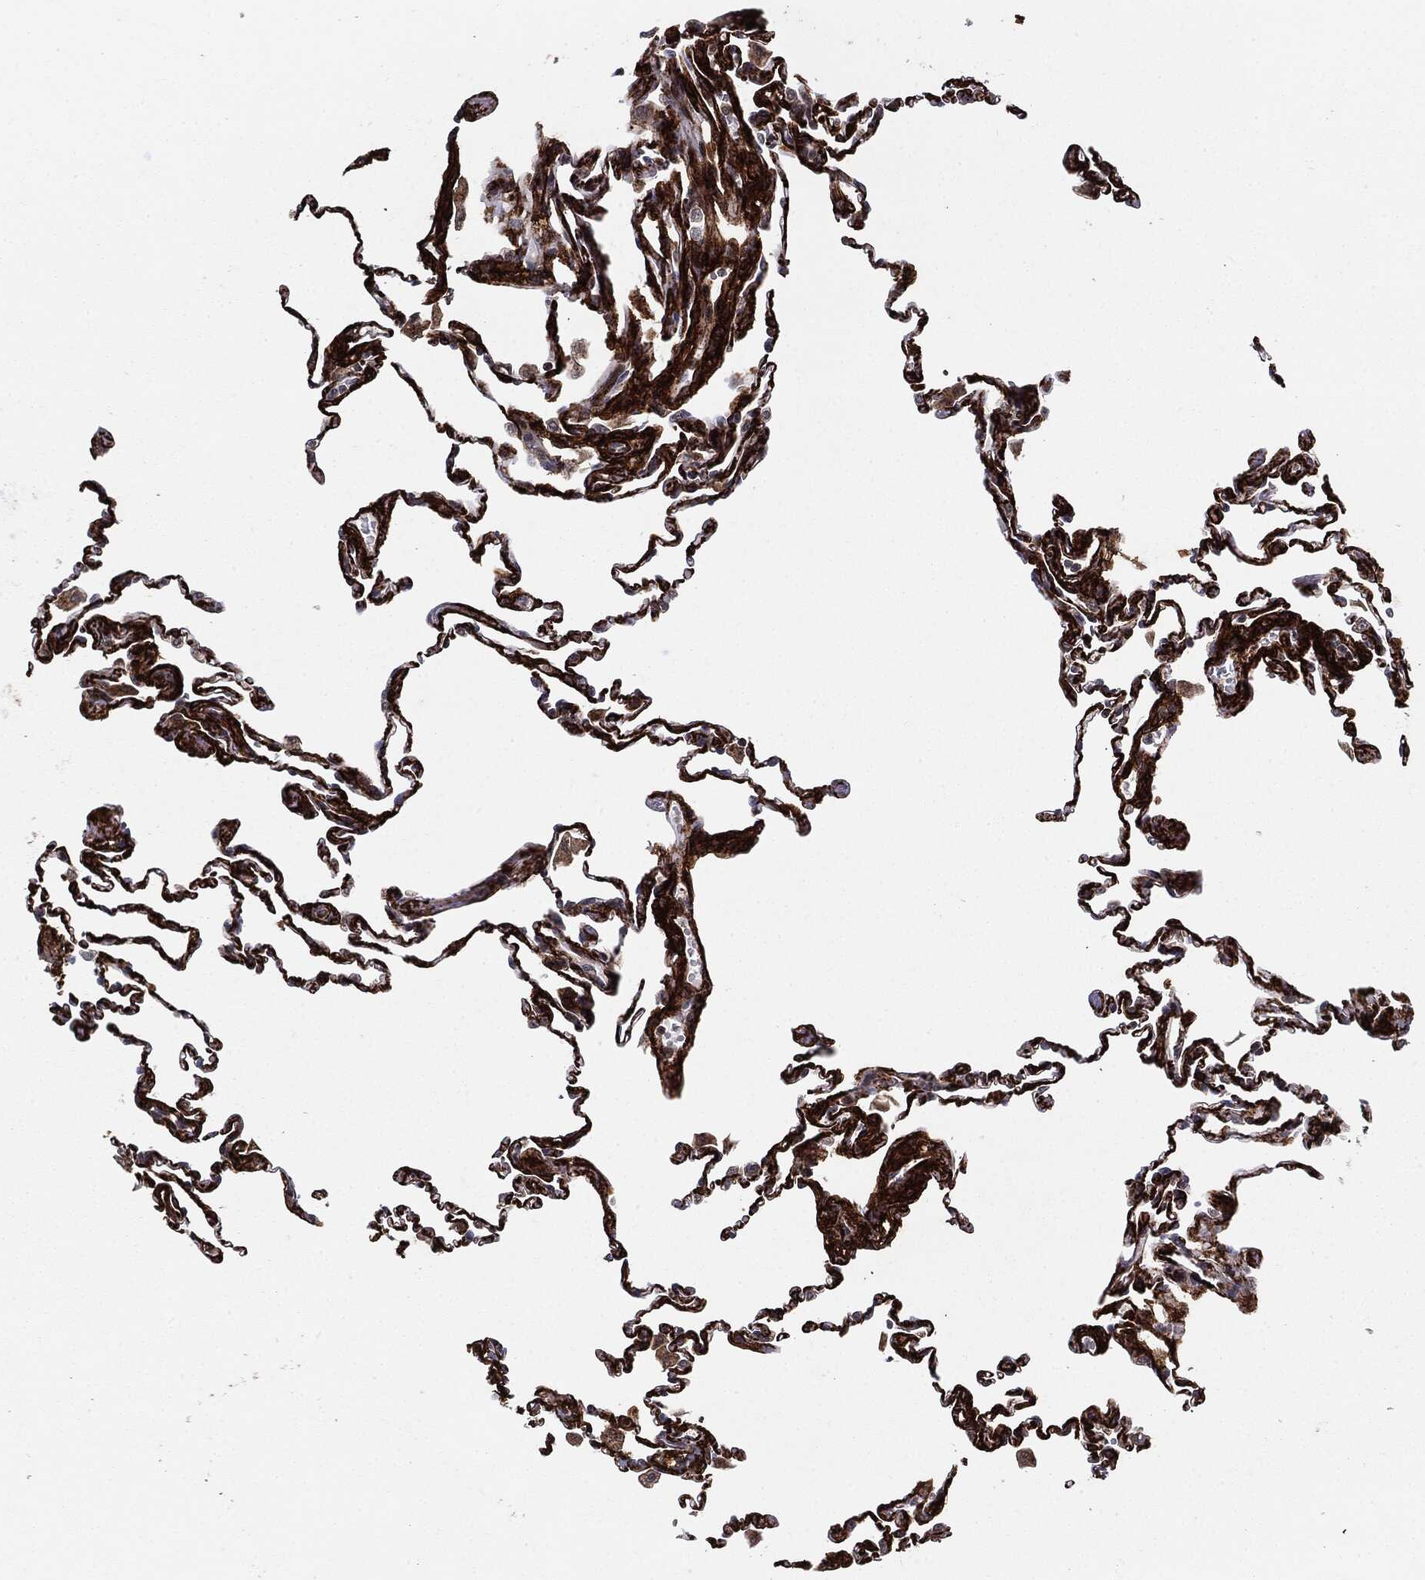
{"staining": {"intensity": "strong", "quantity": ">75%", "location": "cytoplasmic/membranous"}, "tissue": "lung", "cell_type": "Alveolar cells", "image_type": "normal", "snomed": [{"axis": "morphology", "description": "Normal tissue, NOS"}, {"axis": "topography", "description": "Lung"}], "caption": "Human lung stained with a brown dye exhibits strong cytoplasmic/membranous positive staining in approximately >75% of alveolar cells.", "gene": "PTEN", "patient": {"sex": "female", "age": 57}}